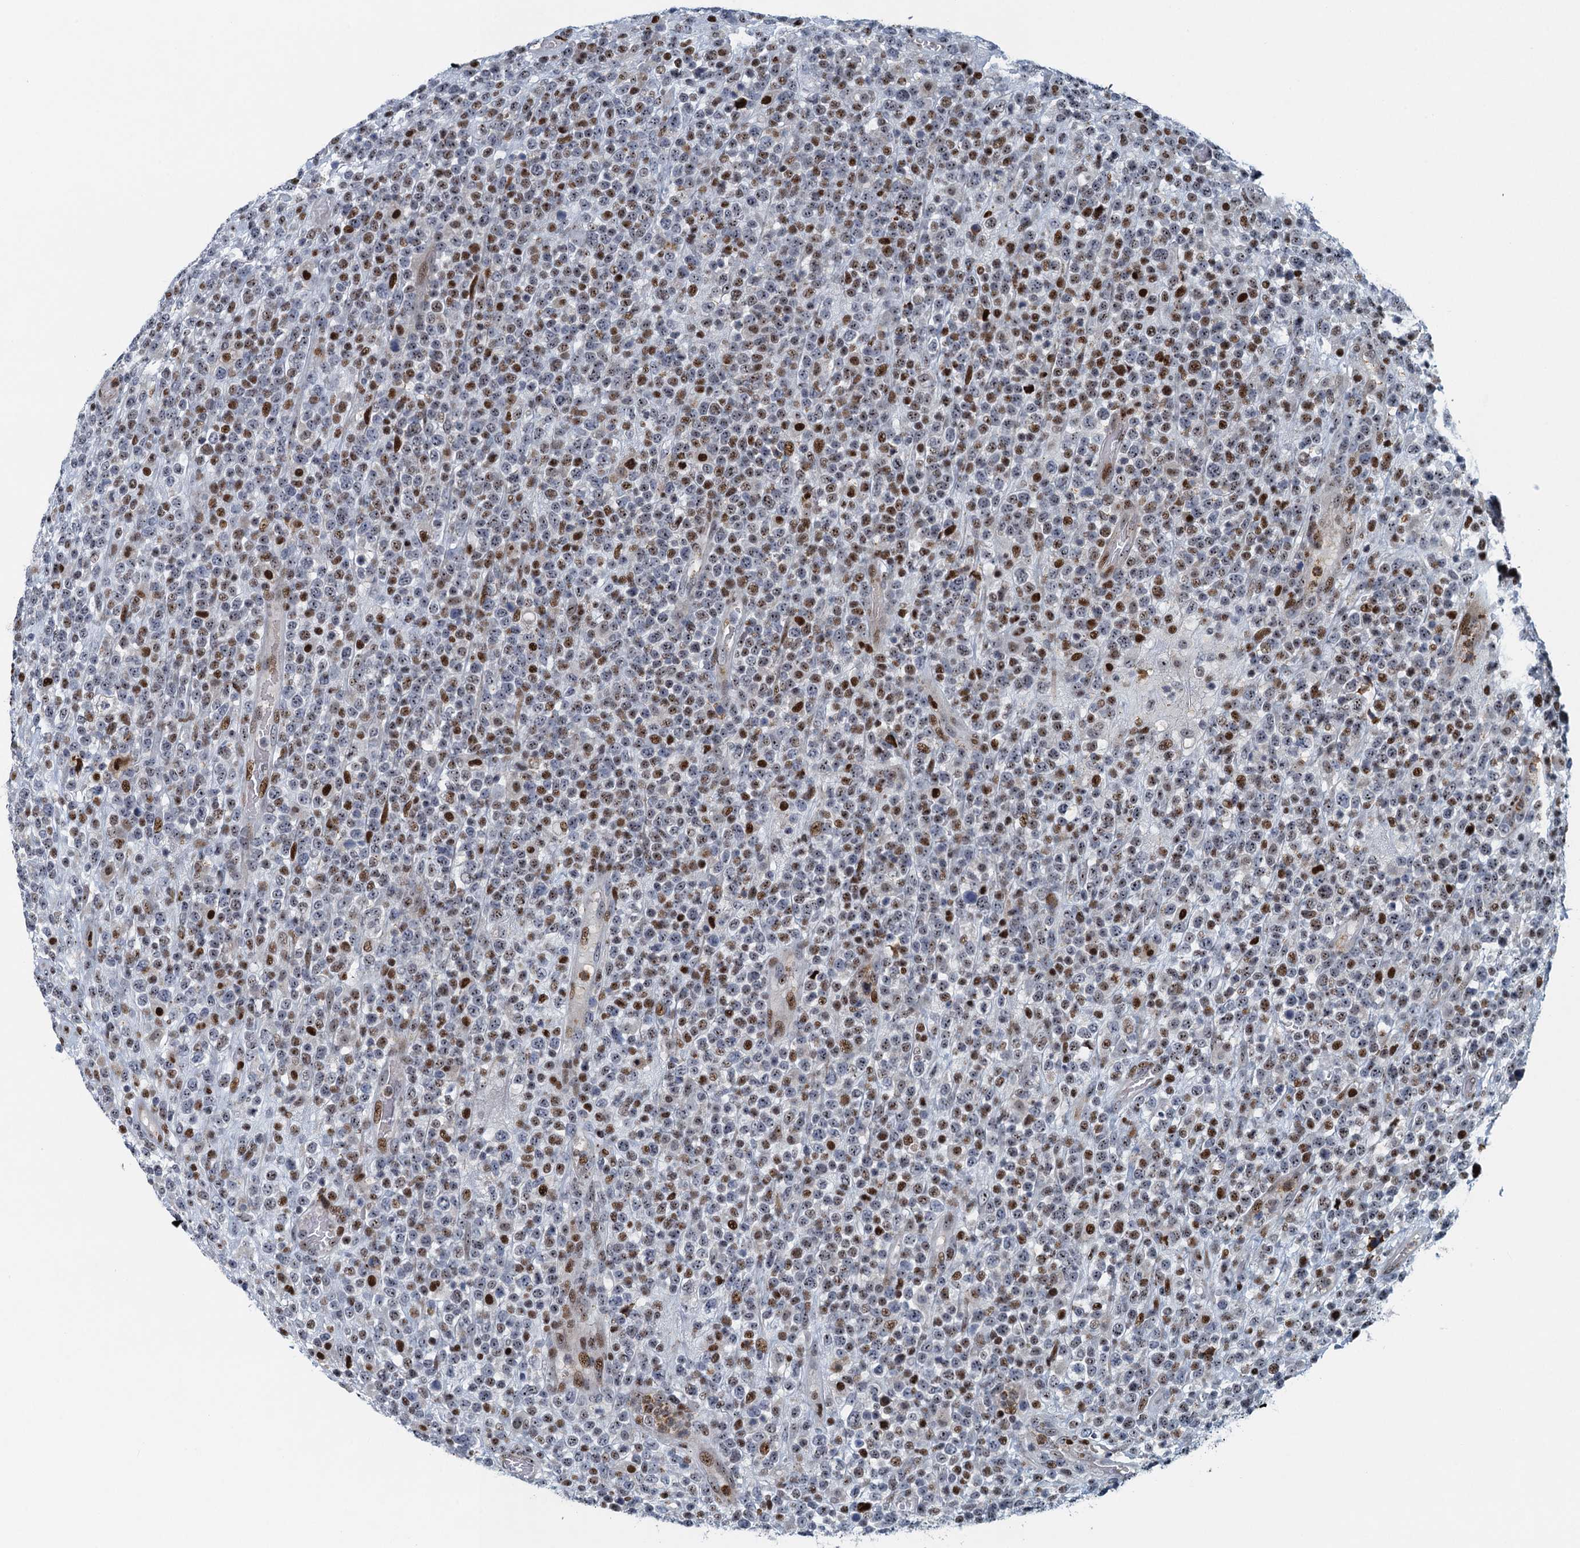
{"staining": {"intensity": "moderate", "quantity": "25%-75%", "location": "nuclear"}, "tissue": "lymphoma", "cell_type": "Tumor cells", "image_type": "cancer", "snomed": [{"axis": "morphology", "description": "Malignant lymphoma, non-Hodgkin's type, High grade"}, {"axis": "topography", "description": "Colon"}], "caption": "IHC image of human high-grade malignant lymphoma, non-Hodgkin's type stained for a protein (brown), which shows medium levels of moderate nuclear staining in approximately 25%-75% of tumor cells.", "gene": "ANKRD13D", "patient": {"sex": "female", "age": 53}}